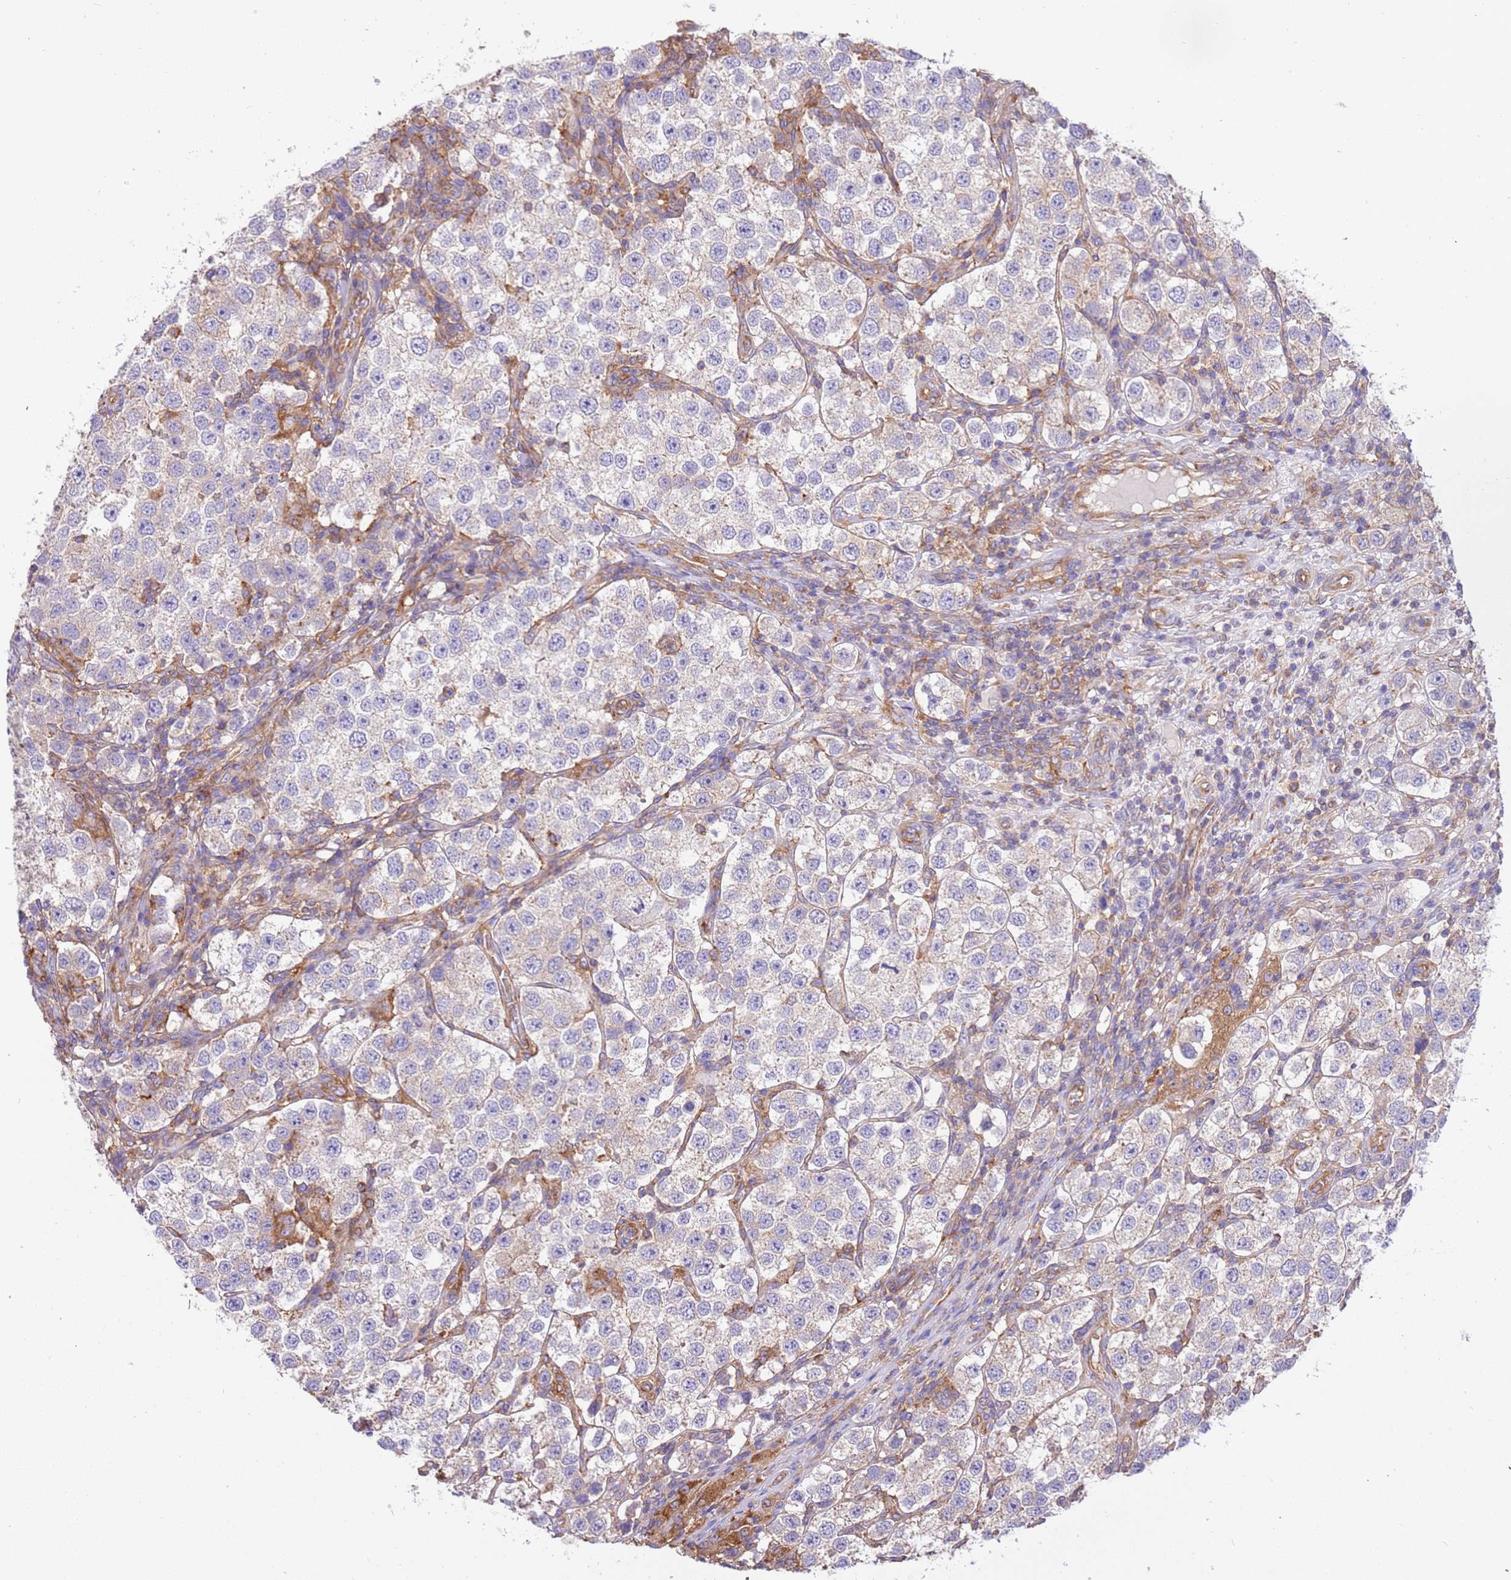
{"staining": {"intensity": "negative", "quantity": "none", "location": "none"}, "tissue": "testis cancer", "cell_type": "Tumor cells", "image_type": "cancer", "snomed": [{"axis": "morphology", "description": "Seminoma, NOS"}, {"axis": "topography", "description": "Testis"}], "caption": "Protein analysis of seminoma (testis) exhibits no significant staining in tumor cells. Brightfield microscopy of IHC stained with DAB (brown) and hematoxylin (blue), captured at high magnification.", "gene": "NAALADL1", "patient": {"sex": "male", "age": 37}}